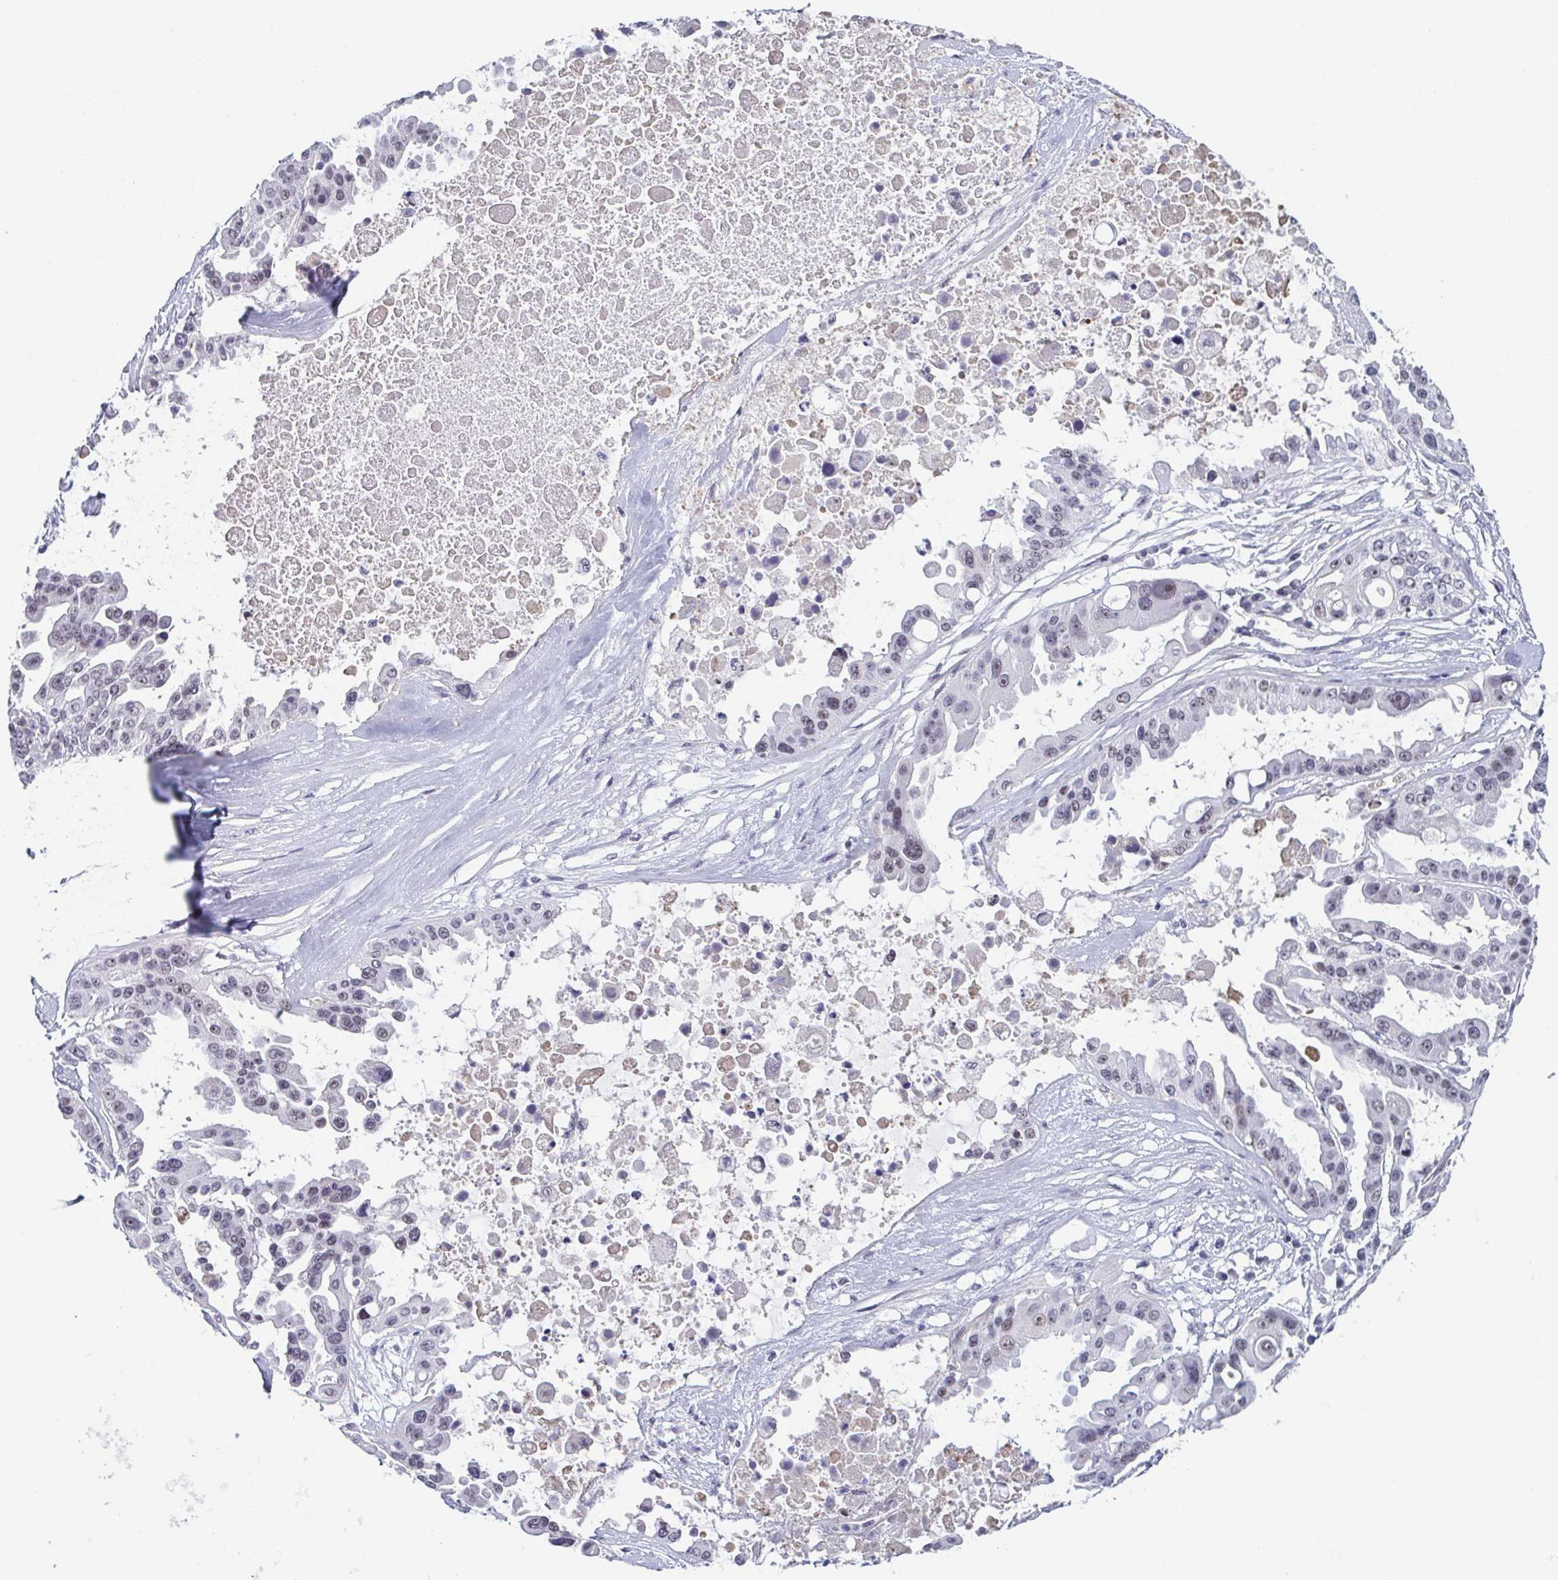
{"staining": {"intensity": "negative", "quantity": "none", "location": "none"}, "tissue": "ovarian cancer", "cell_type": "Tumor cells", "image_type": "cancer", "snomed": [{"axis": "morphology", "description": "Cystadenocarcinoma, serous, NOS"}, {"axis": "topography", "description": "Ovary"}], "caption": "An image of human serous cystadenocarcinoma (ovarian) is negative for staining in tumor cells.", "gene": "EXOSC7", "patient": {"sex": "female", "age": 56}}